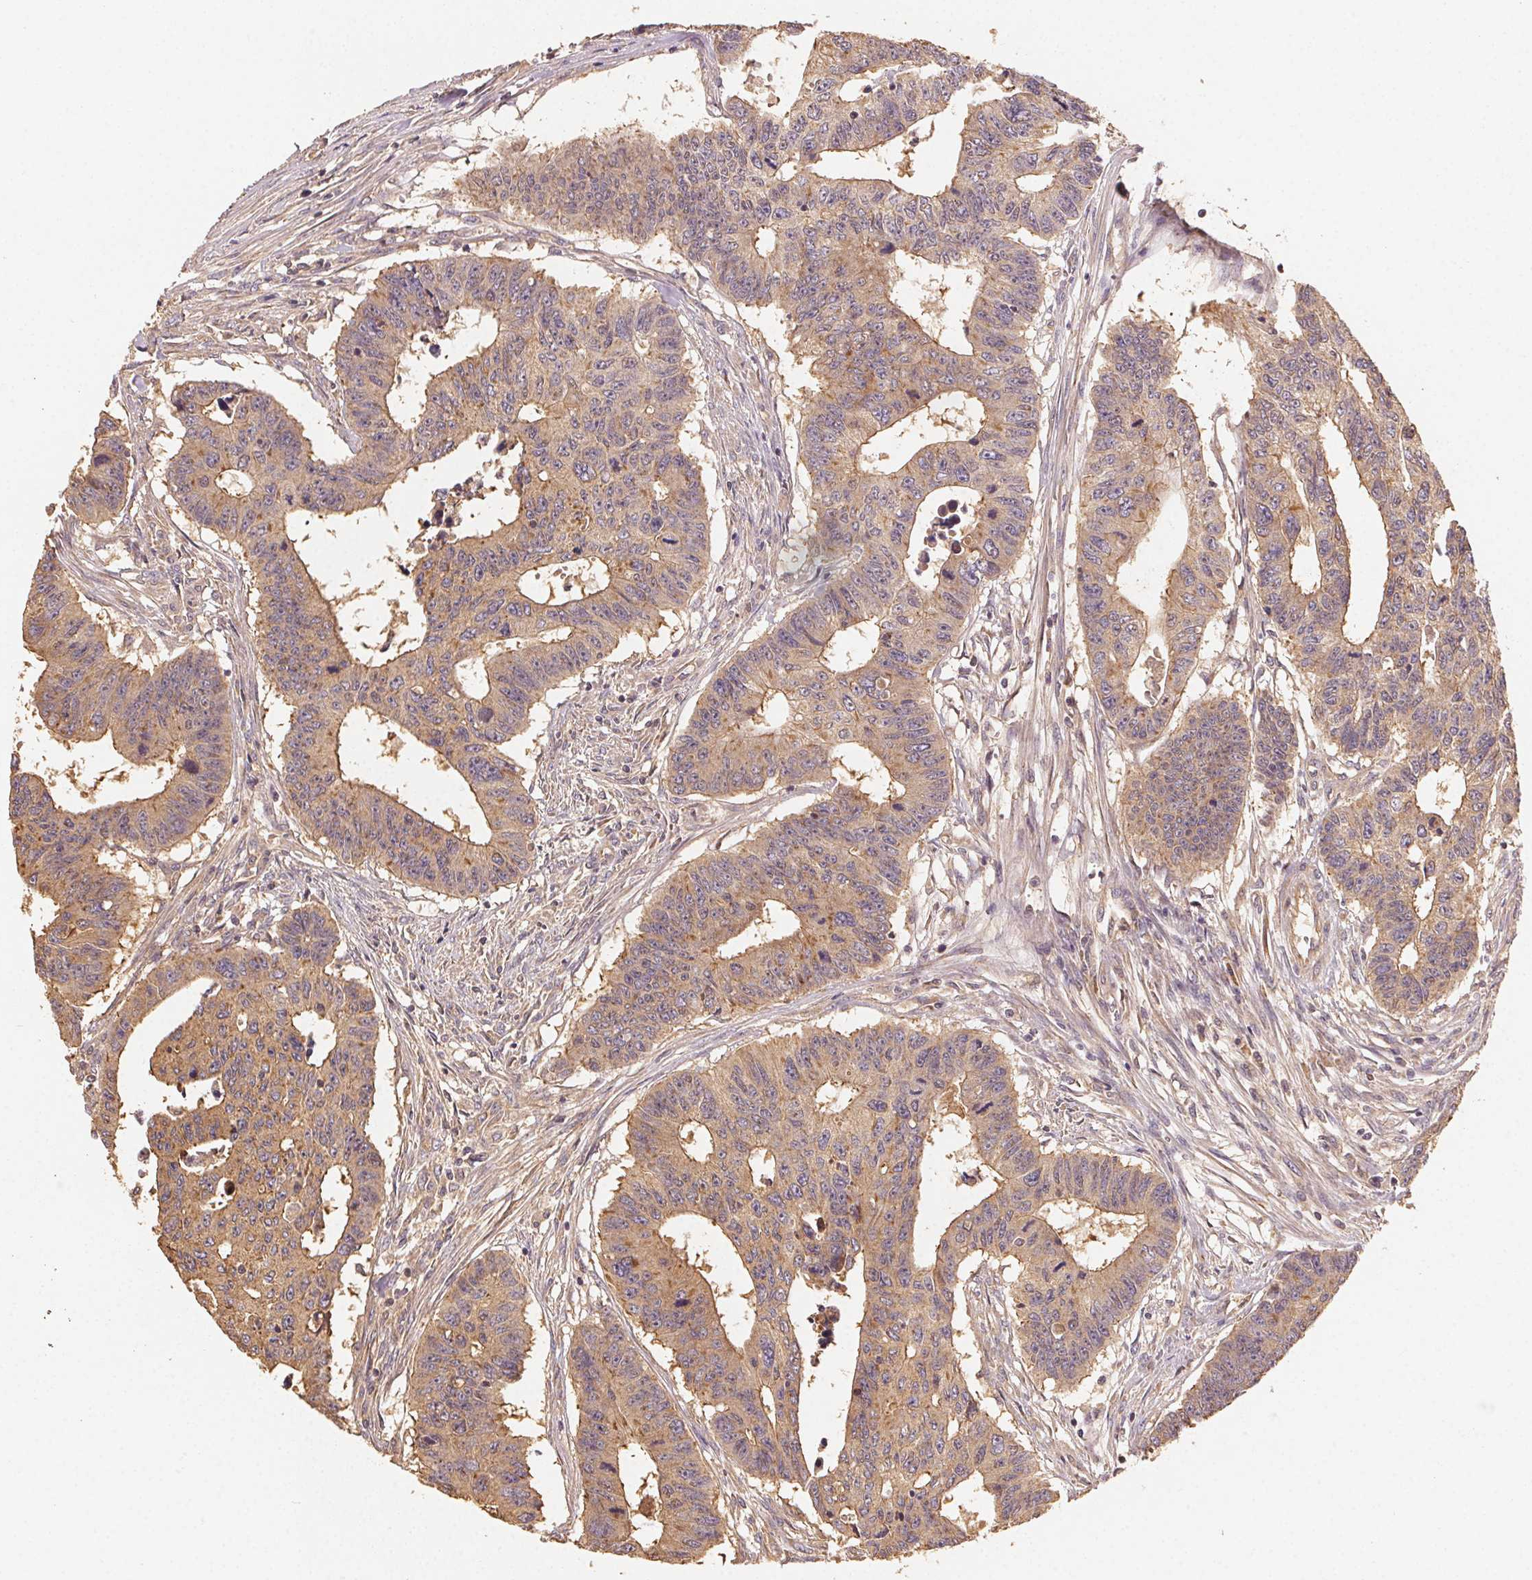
{"staining": {"intensity": "weak", "quantity": ">75%", "location": "cytoplasmic/membranous"}, "tissue": "colorectal cancer", "cell_type": "Tumor cells", "image_type": "cancer", "snomed": [{"axis": "morphology", "description": "Adenocarcinoma, NOS"}, {"axis": "topography", "description": "Rectum"}], "caption": "The immunohistochemical stain highlights weak cytoplasmic/membranous positivity in tumor cells of colorectal cancer tissue.", "gene": "RALA", "patient": {"sex": "female", "age": 85}}